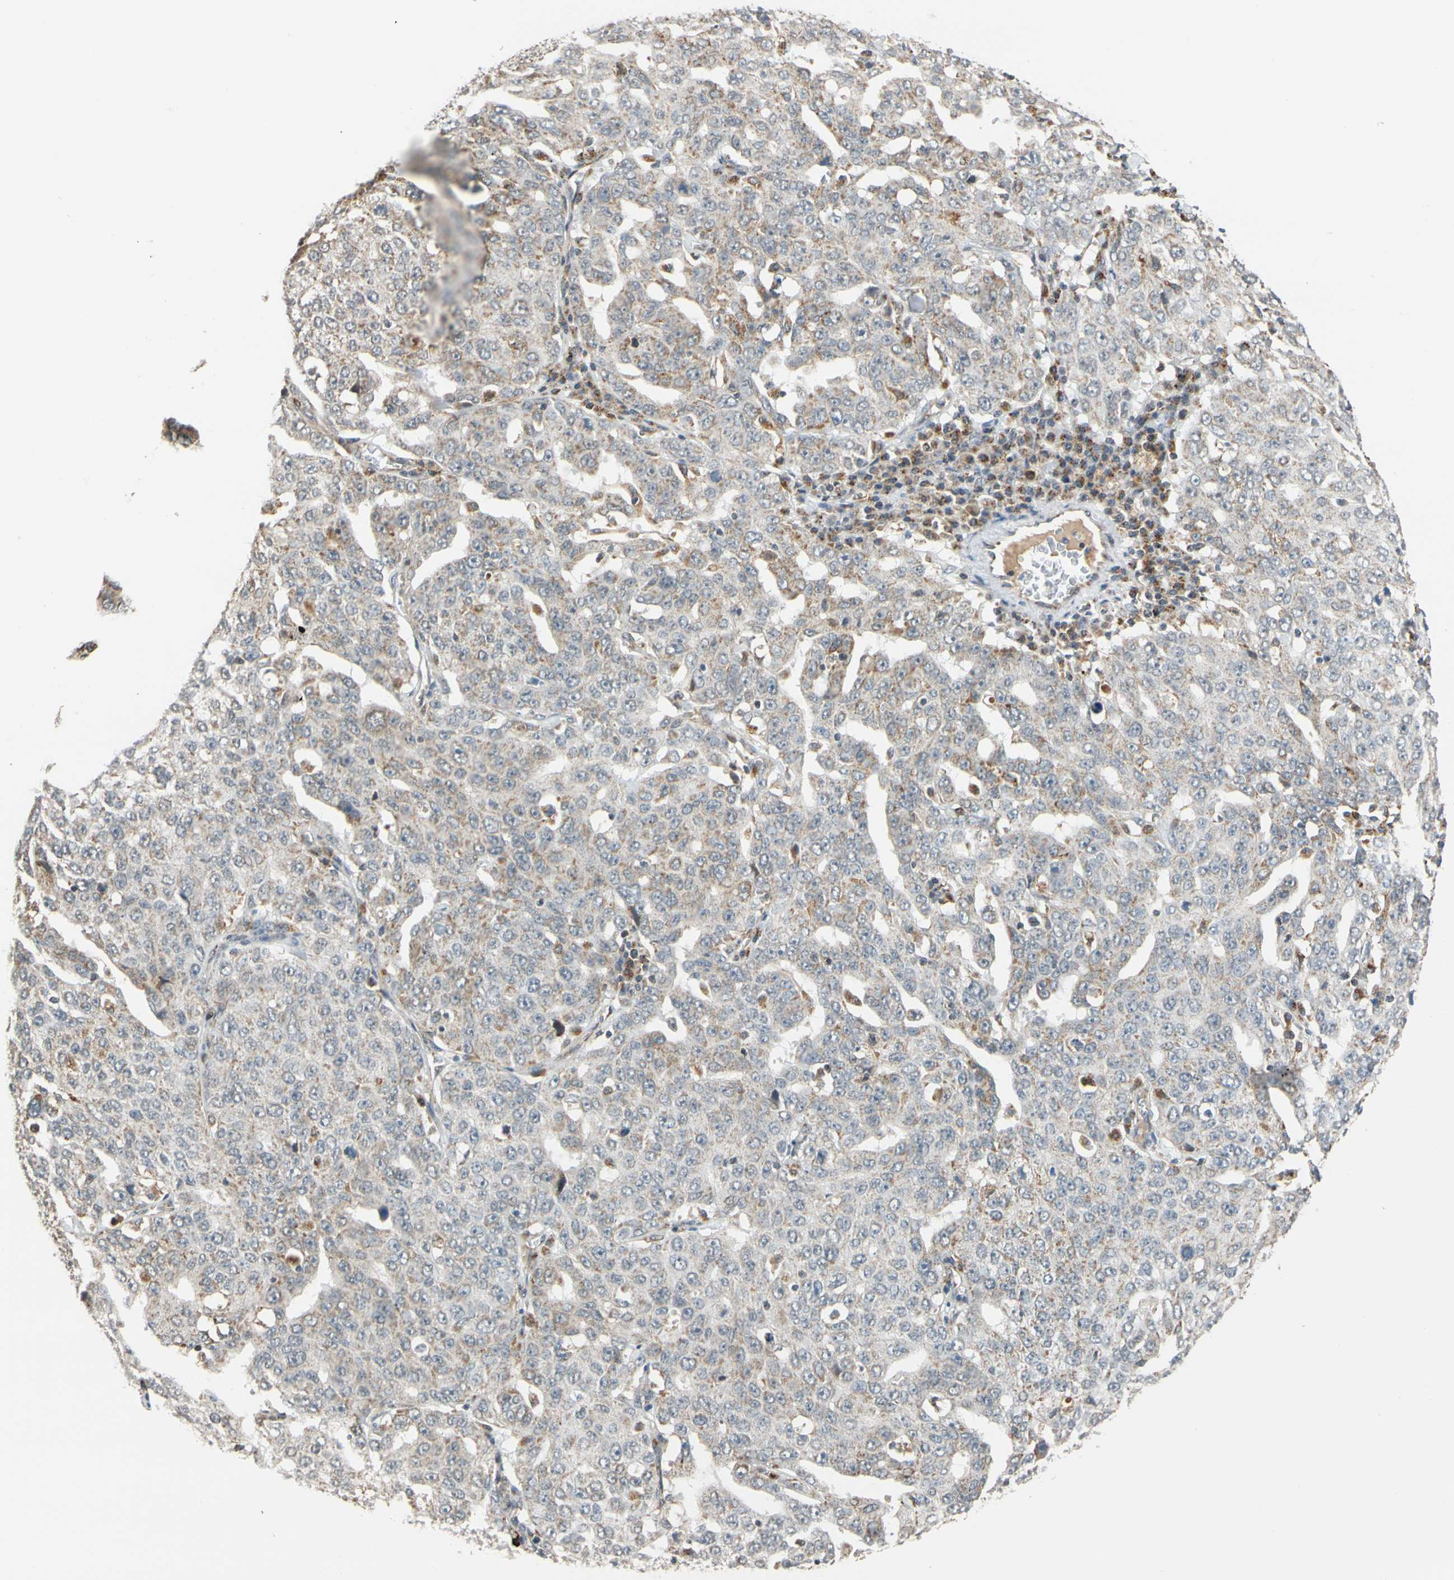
{"staining": {"intensity": "weak", "quantity": "25%-75%", "location": "cytoplasmic/membranous"}, "tissue": "ovarian cancer", "cell_type": "Tumor cells", "image_type": "cancer", "snomed": [{"axis": "morphology", "description": "Carcinoma, endometroid"}, {"axis": "topography", "description": "Ovary"}], "caption": "IHC of human ovarian cancer (endometroid carcinoma) demonstrates low levels of weak cytoplasmic/membranous positivity in about 25%-75% of tumor cells.", "gene": "SFXN3", "patient": {"sex": "female", "age": 62}}